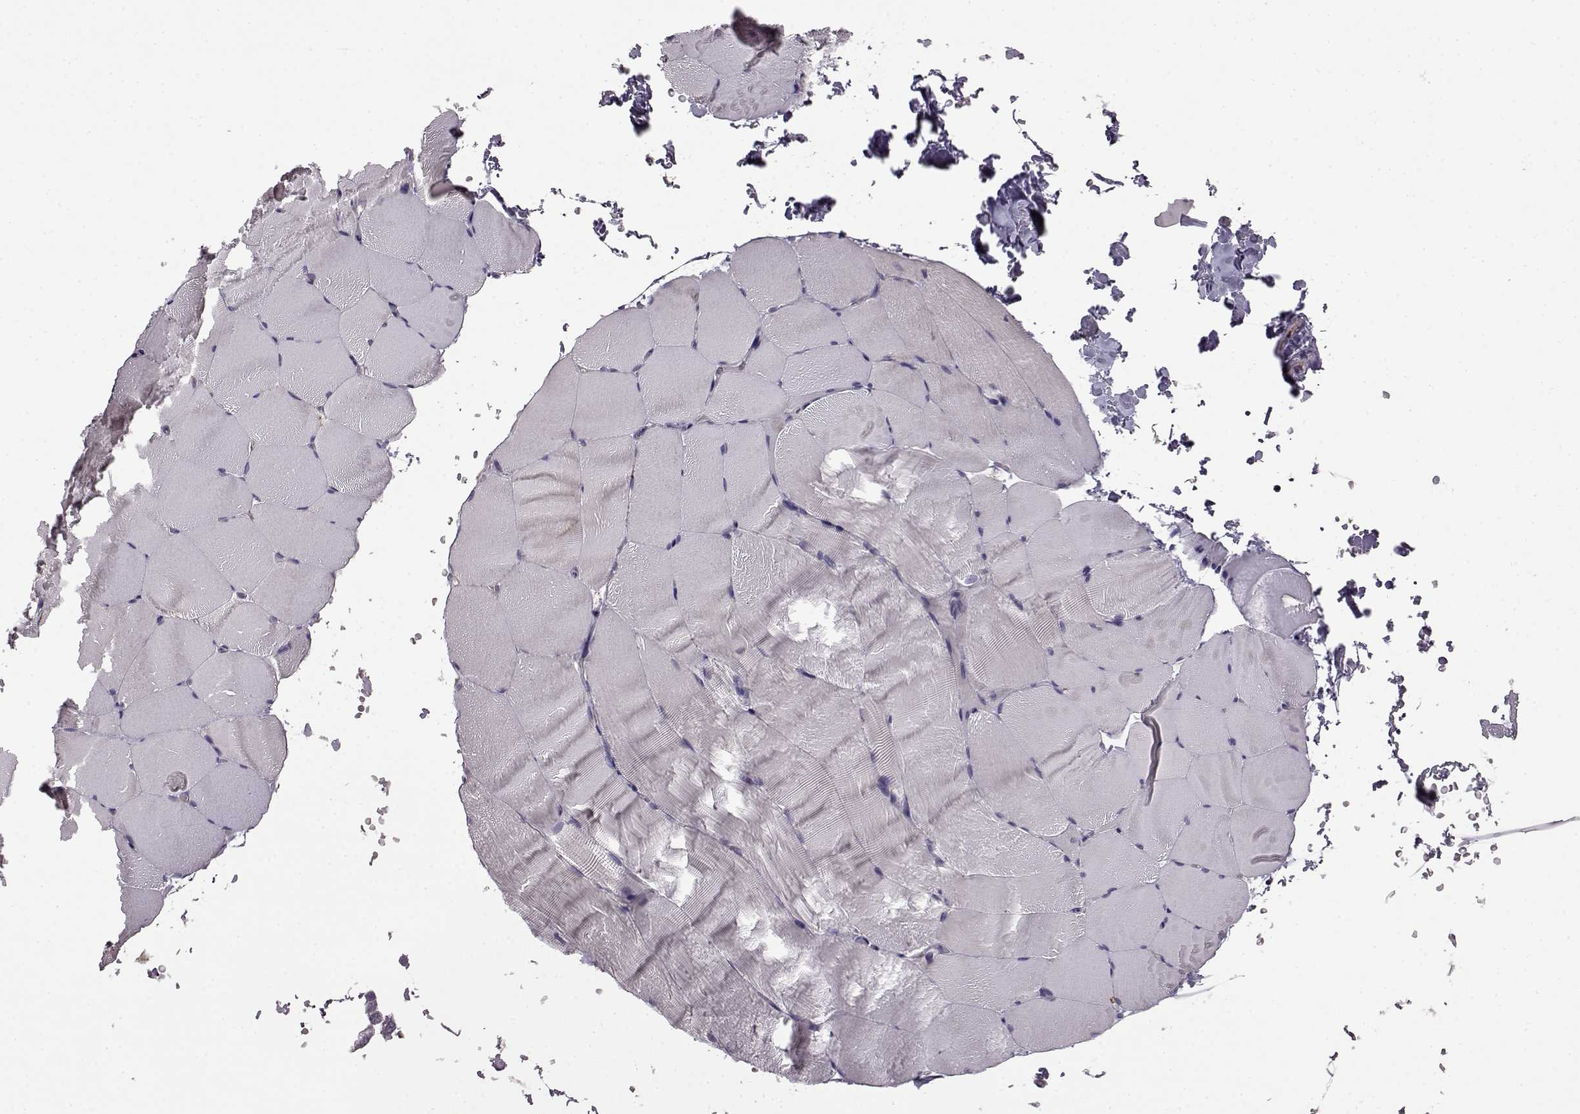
{"staining": {"intensity": "negative", "quantity": "none", "location": "none"}, "tissue": "skeletal muscle", "cell_type": "Myocytes", "image_type": "normal", "snomed": [{"axis": "morphology", "description": "Normal tissue, NOS"}, {"axis": "topography", "description": "Skeletal muscle"}], "caption": "Immunohistochemistry photomicrograph of normal skeletal muscle: skeletal muscle stained with DAB displays no significant protein staining in myocytes.", "gene": "EDDM3B", "patient": {"sex": "female", "age": 37}}